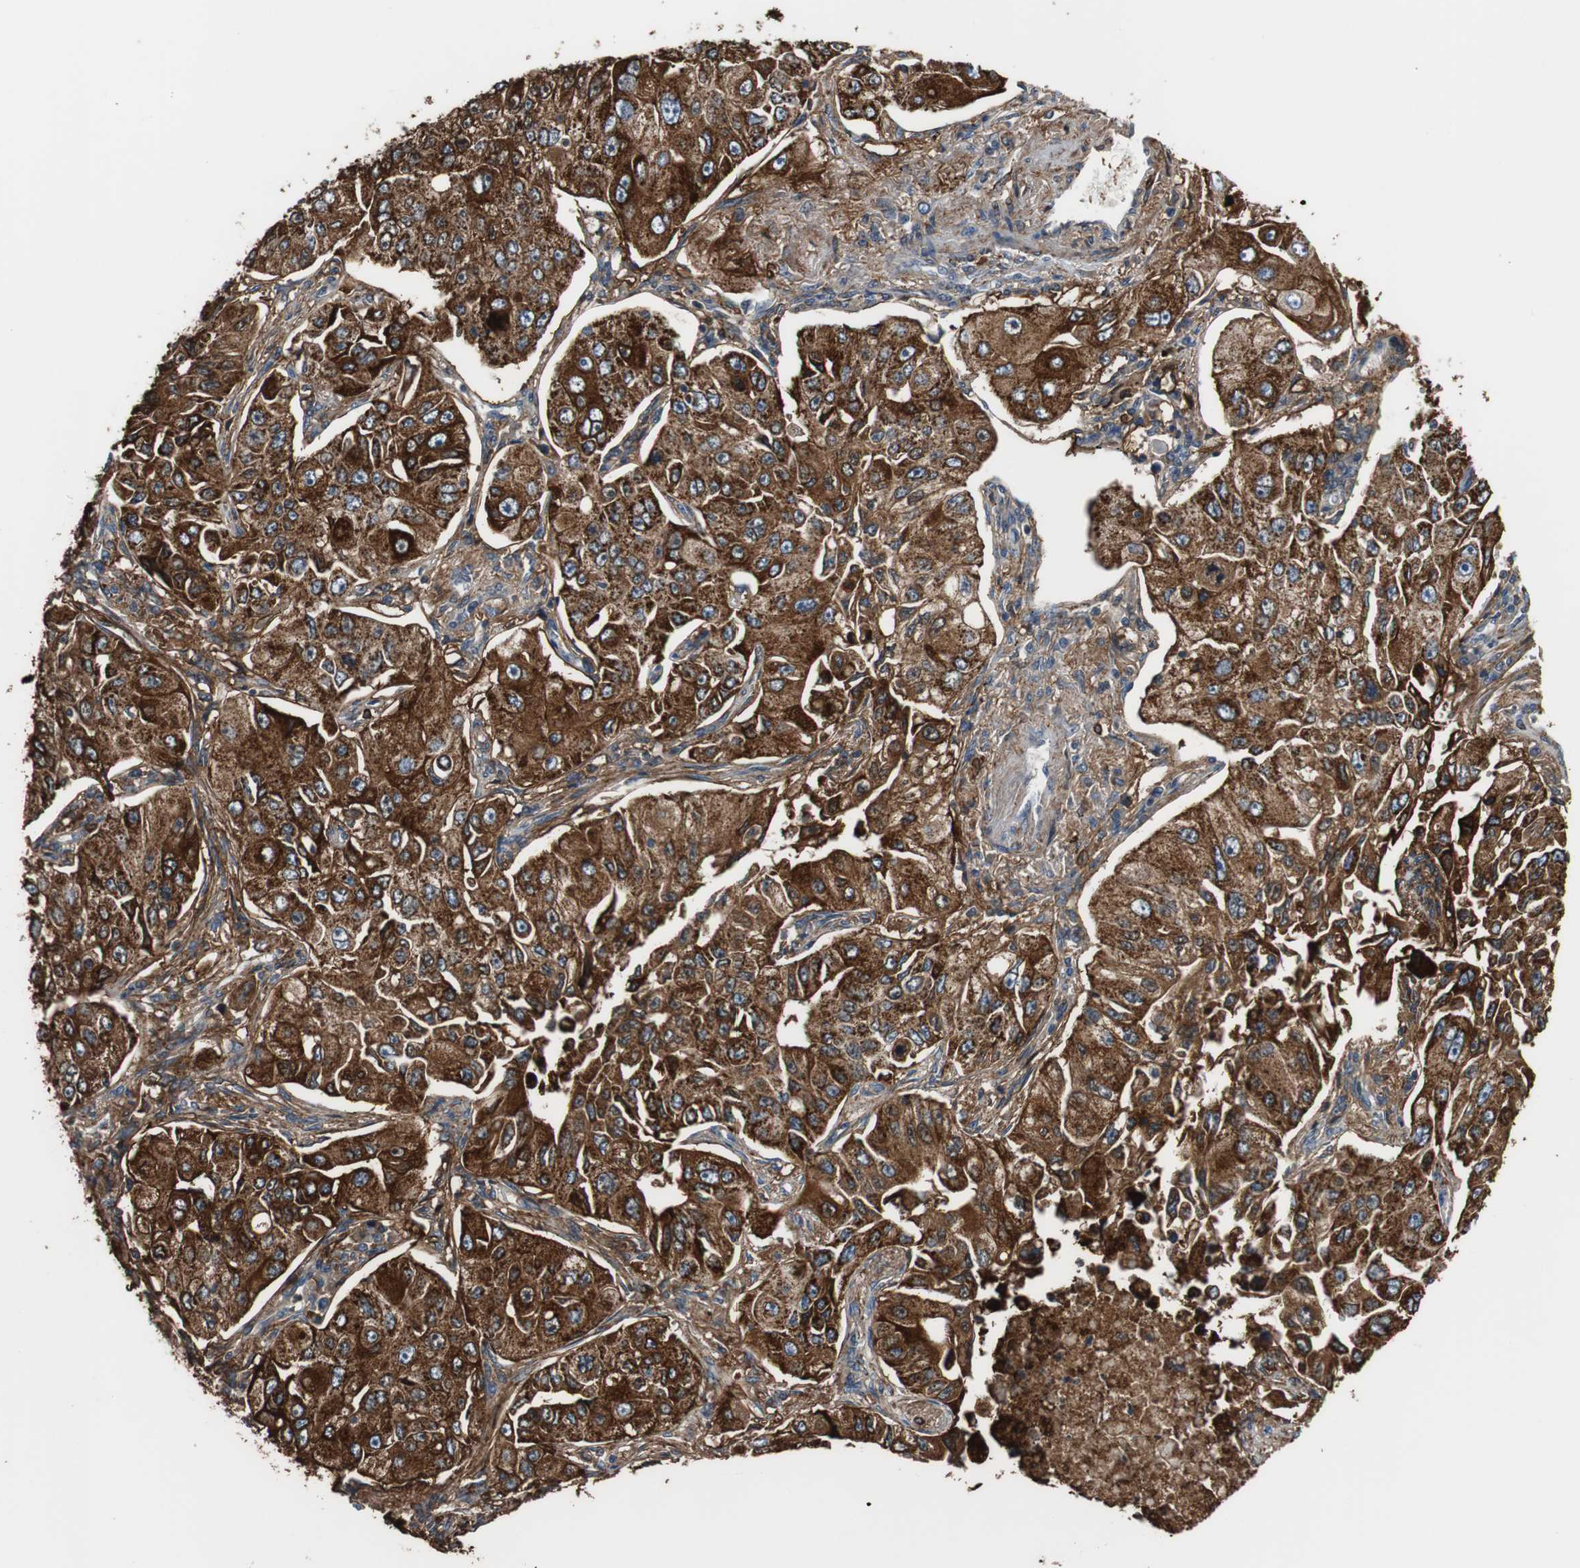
{"staining": {"intensity": "strong", "quantity": ">75%", "location": "cytoplasmic/membranous"}, "tissue": "lung cancer", "cell_type": "Tumor cells", "image_type": "cancer", "snomed": [{"axis": "morphology", "description": "Adenocarcinoma, NOS"}, {"axis": "topography", "description": "Lung"}], "caption": "Lung cancer tissue demonstrates strong cytoplasmic/membranous expression in about >75% of tumor cells, visualized by immunohistochemistry. The protein of interest is shown in brown color, while the nuclei are stained blue.", "gene": "ANXA4", "patient": {"sex": "male", "age": 84}}